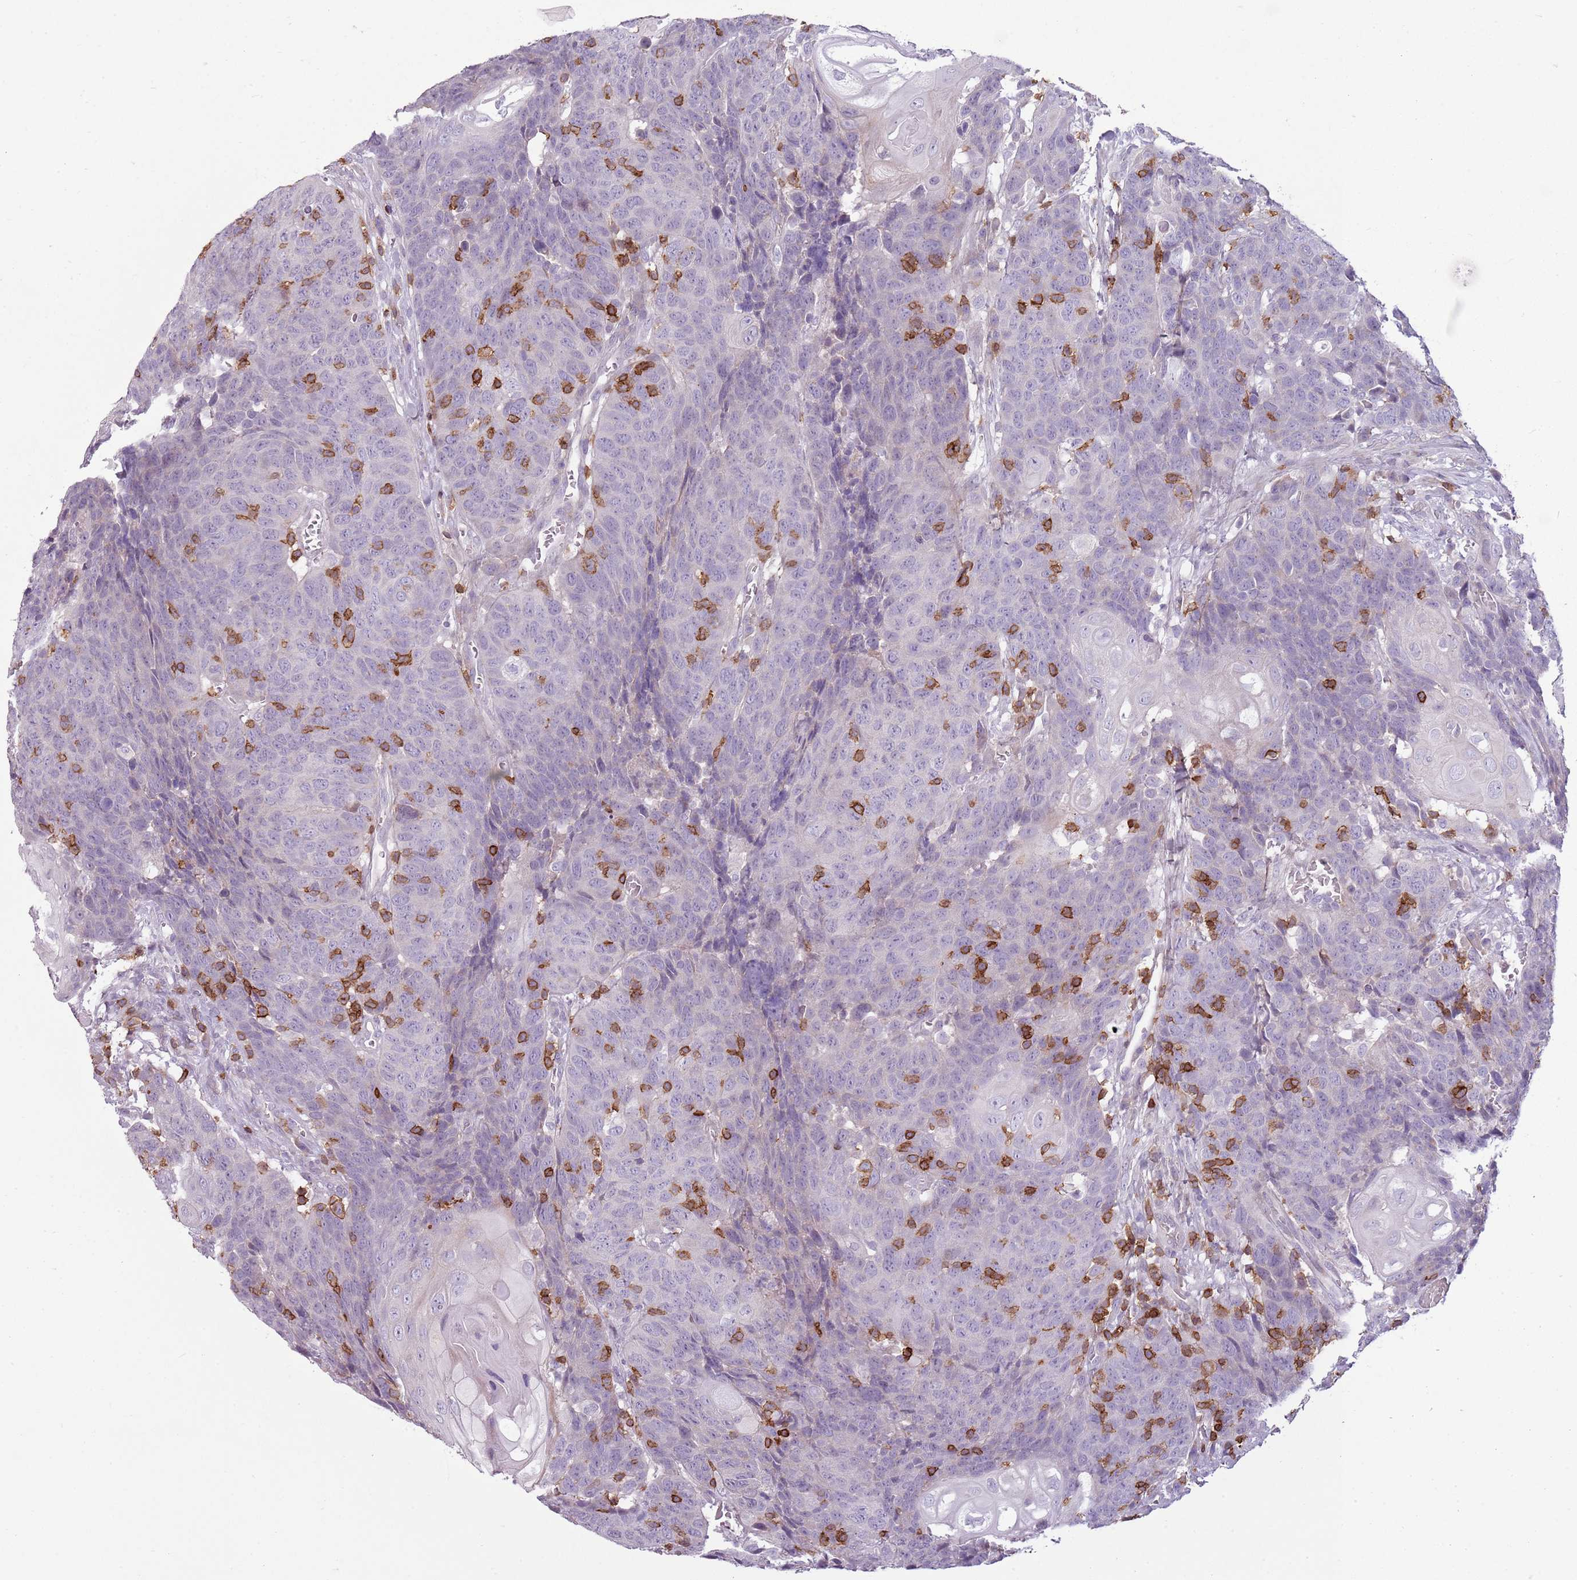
{"staining": {"intensity": "negative", "quantity": "none", "location": "none"}, "tissue": "head and neck cancer", "cell_type": "Tumor cells", "image_type": "cancer", "snomed": [{"axis": "morphology", "description": "Squamous cell carcinoma, NOS"}, {"axis": "topography", "description": "Head-Neck"}], "caption": "This is an IHC image of head and neck cancer (squamous cell carcinoma). There is no positivity in tumor cells.", "gene": "ZNF583", "patient": {"sex": "male", "age": 66}}